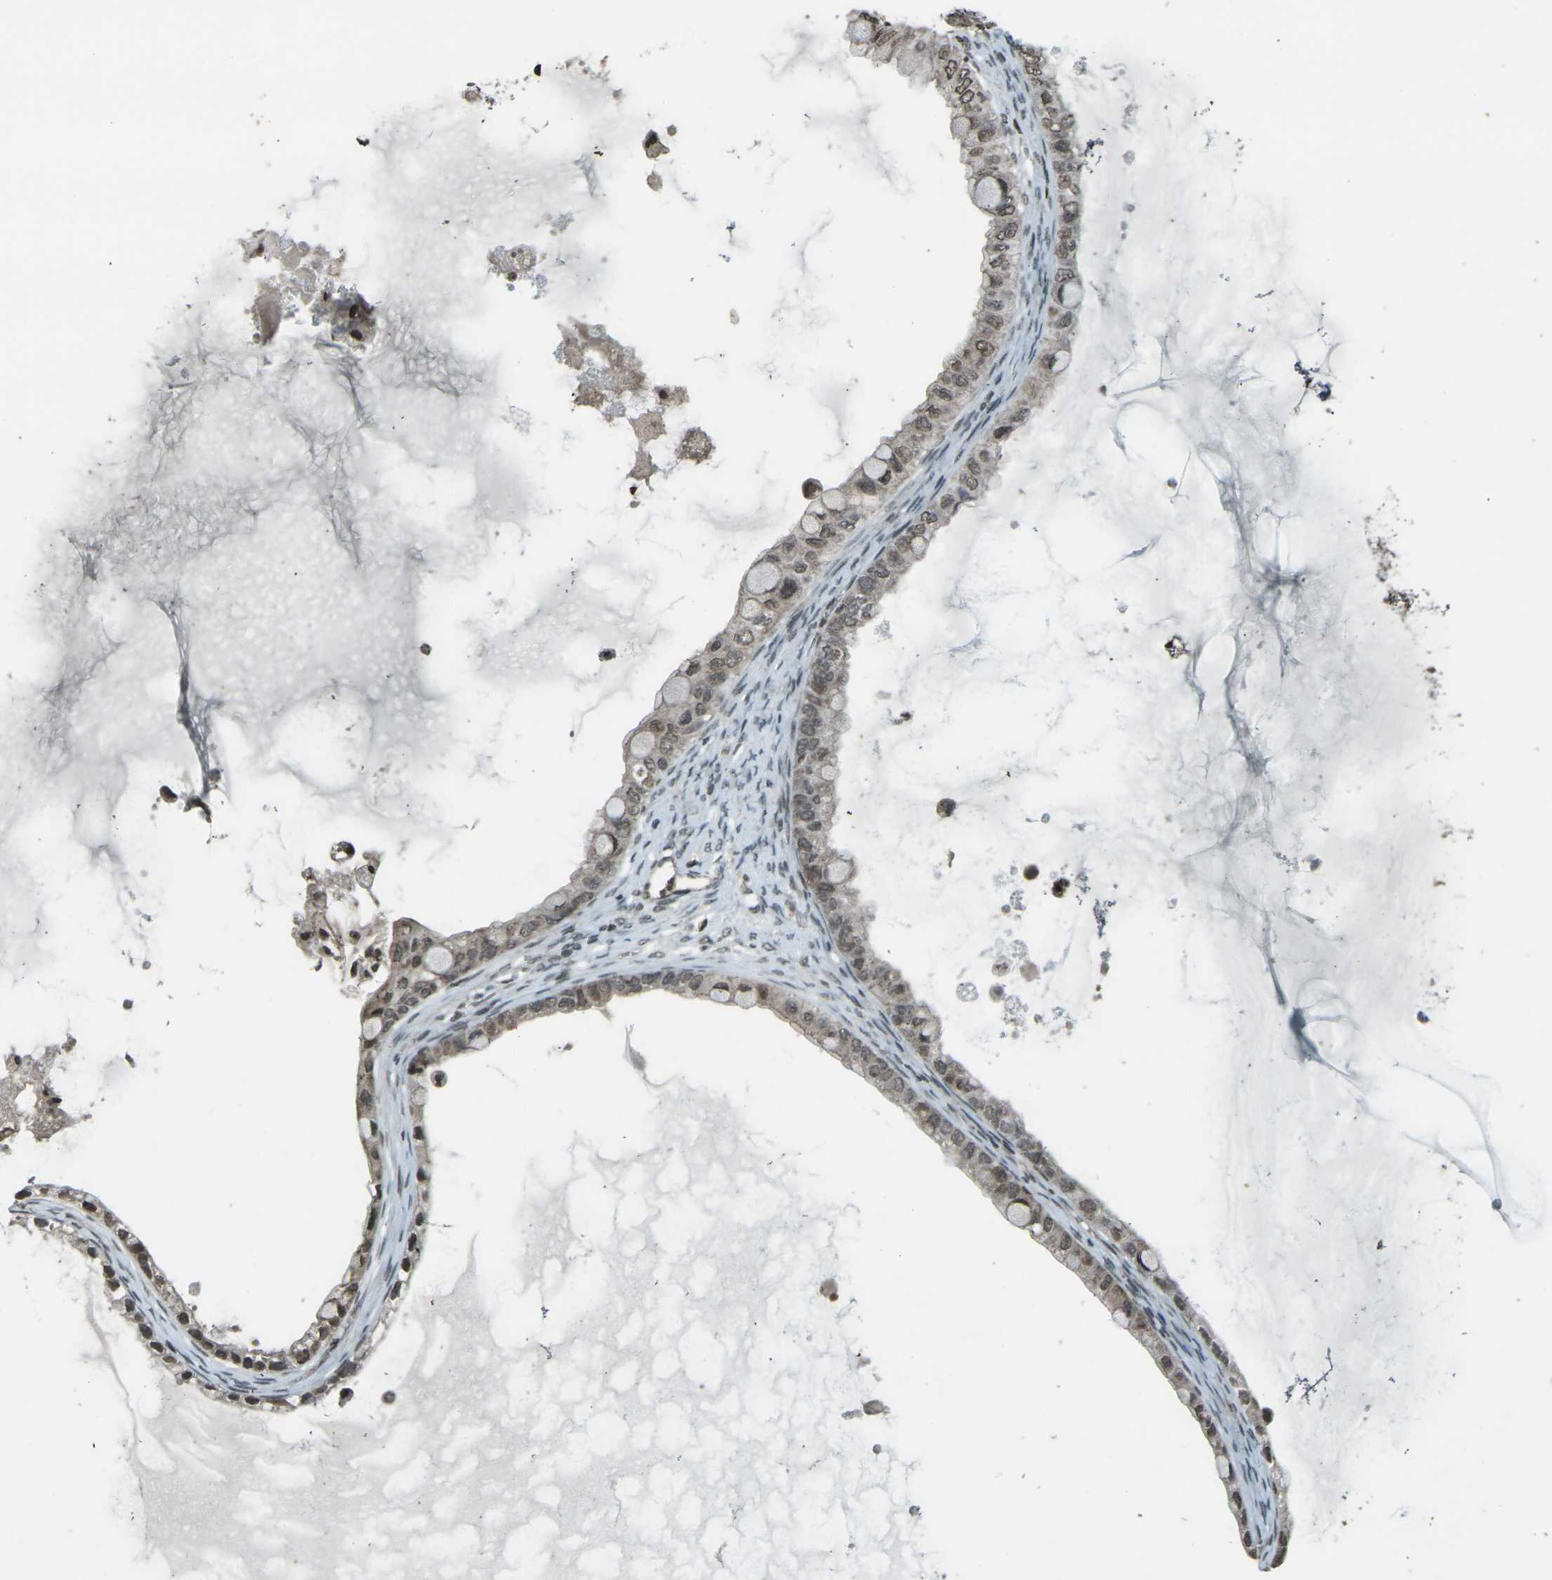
{"staining": {"intensity": "weak", "quantity": ">75%", "location": "cytoplasmic/membranous,nuclear"}, "tissue": "ovarian cancer", "cell_type": "Tumor cells", "image_type": "cancer", "snomed": [{"axis": "morphology", "description": "Cystadenocarcinoma, mucinous, NOS"}, {"axis": "topography", "description": "Ovary"}], "caption": "Brown immunohistochemical staining in human mucinous cystadenocarcinoma (ovarian) reveals weak cytoplasmic/membranous and nuclear staining in about >75% of tumor cells. Nuclei are stained in blue.", "gene": "PRPF8", "patient": {"sex": "female", "age": 80}}